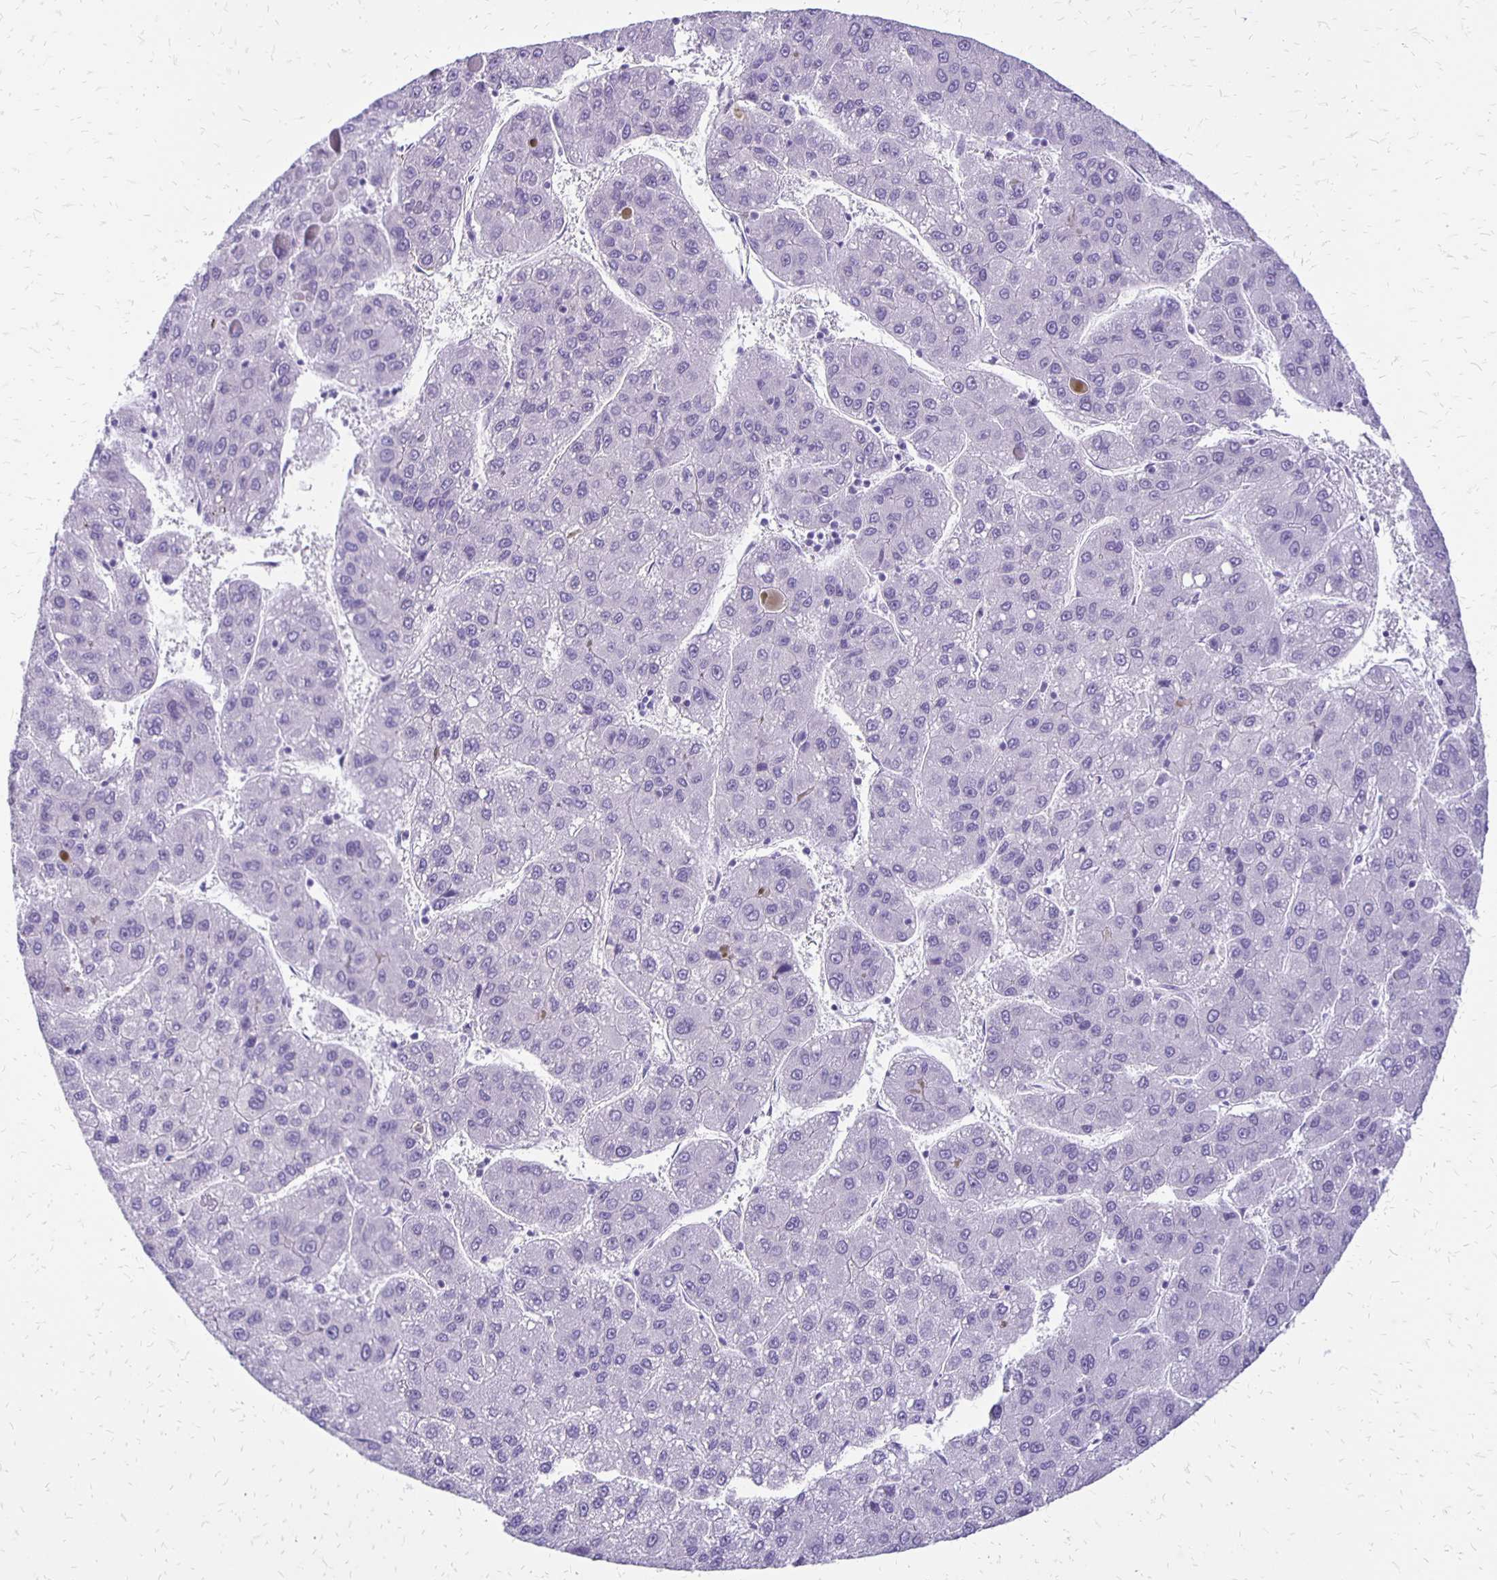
{"staining": {"intensity": "negative", "quantity": "none", "location": "none"}, "tissue": "liver cancer", "cell_type": "Tumor cells", "image_type": "cancer", "snomed": [{"axis": "morphology", "description": "Carcinoma, Hepatocellular, NOS"}, {"axis": "topography", "description": "Liver"}], "caption": "An image of human liver cancer is negative for staining in tumor cells. (DAB (3,3'-diaminobenzidine) immunohistochemistry with hematoxylin counter stain).", "gene": "ANKRD45", "patient": {"sex": "female", "age": 82}}